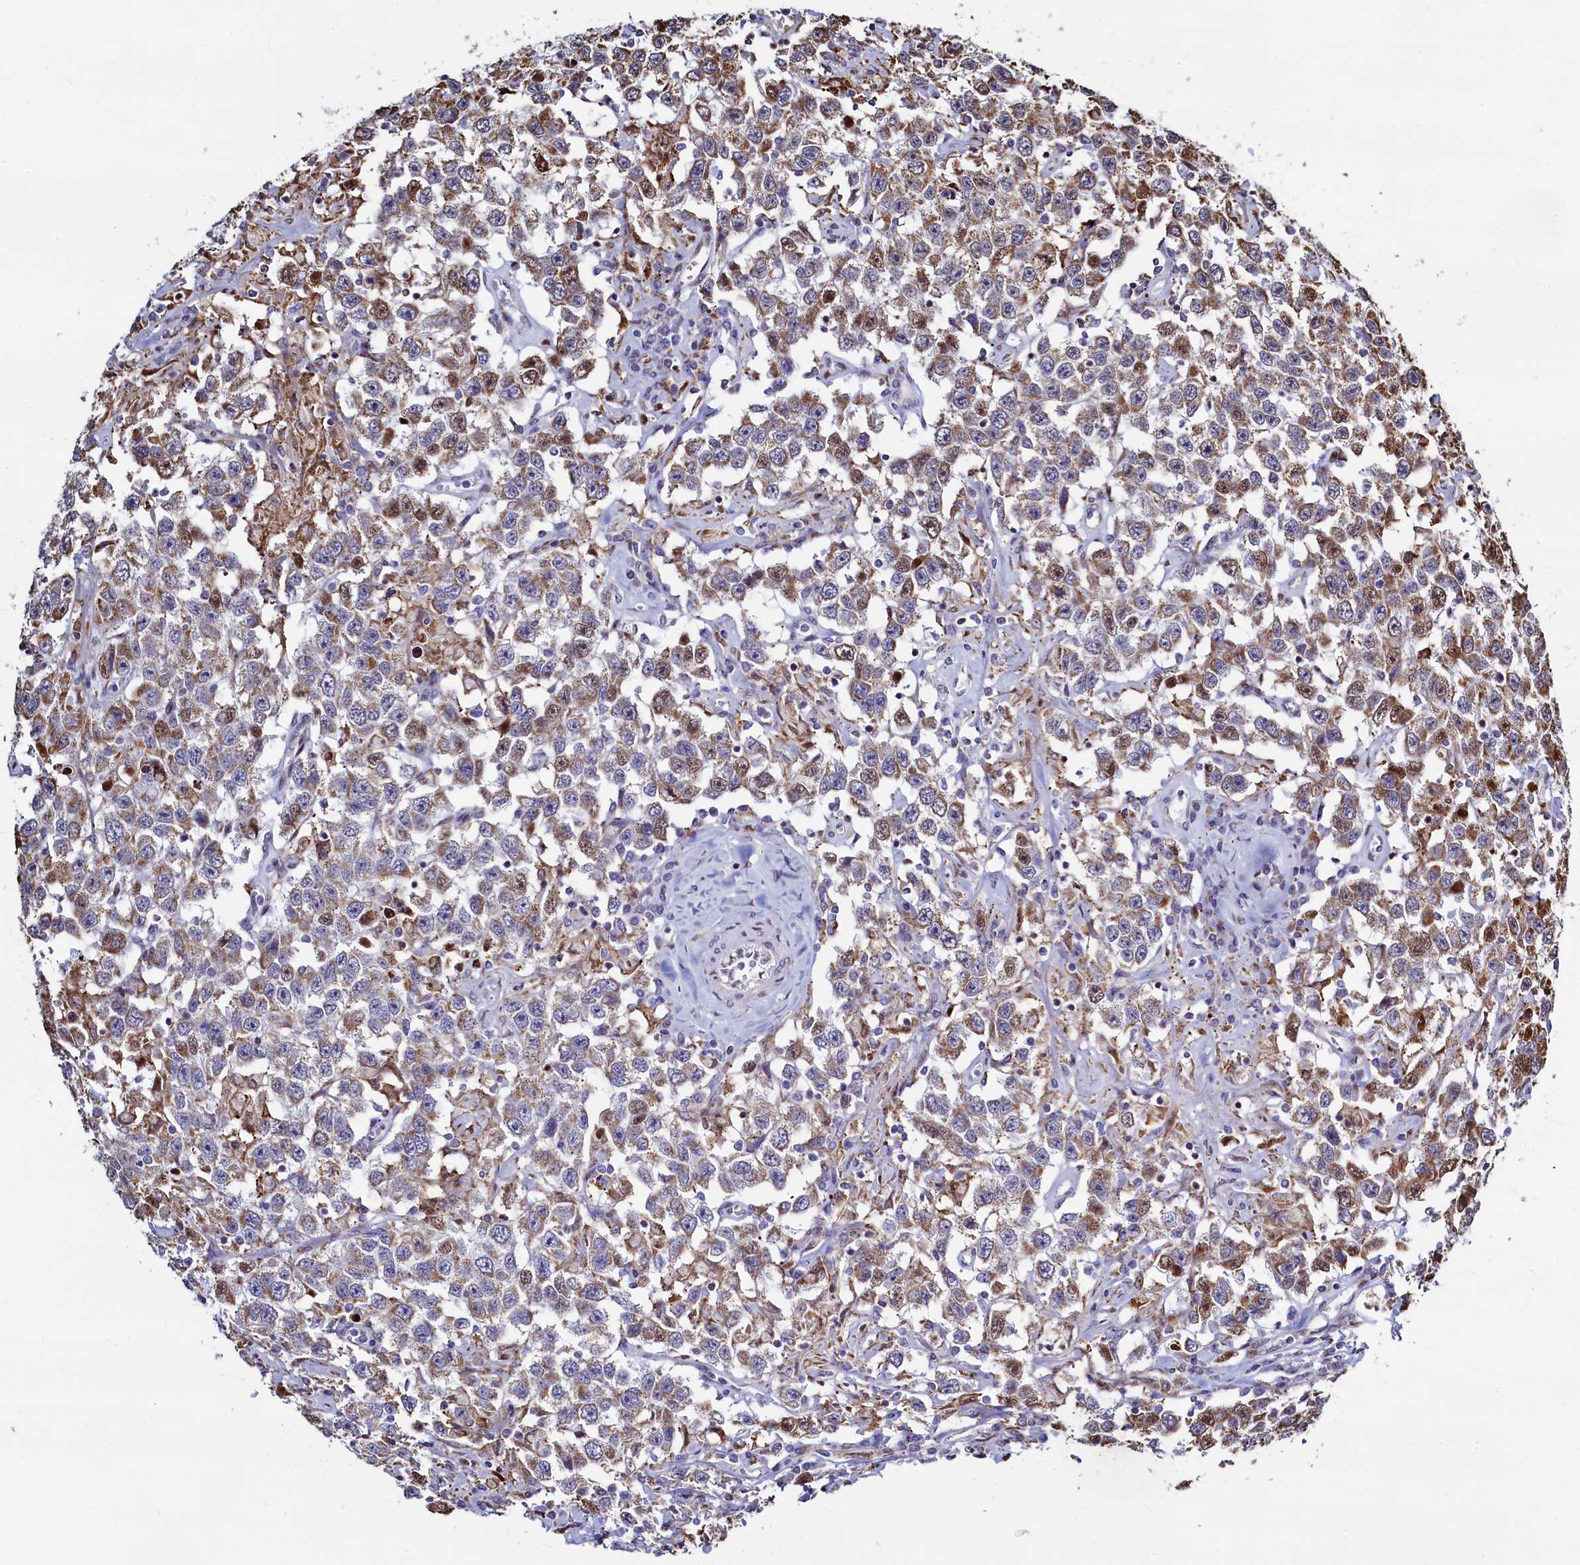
{"staining": {"intensity": "moderate", "quantity": ">75%", "location": "cytoplasmic/membranous"}, "tissue": "testis cancer", "cell_type": "Tumor cells", "image_type": "cancer", "snomed": [{"axis": "morphology", "description": "Seminoma, NOS"}, {"axis": "topography", "description": "Testis"}], "caption": "Protein expression analysis of testis cancer demonstrates moderate cytoplasmic/membranous expression in about >75% of tumor cells.", "gene": "HDGFL3", "patient": {"sex": "male", "age": 41}}